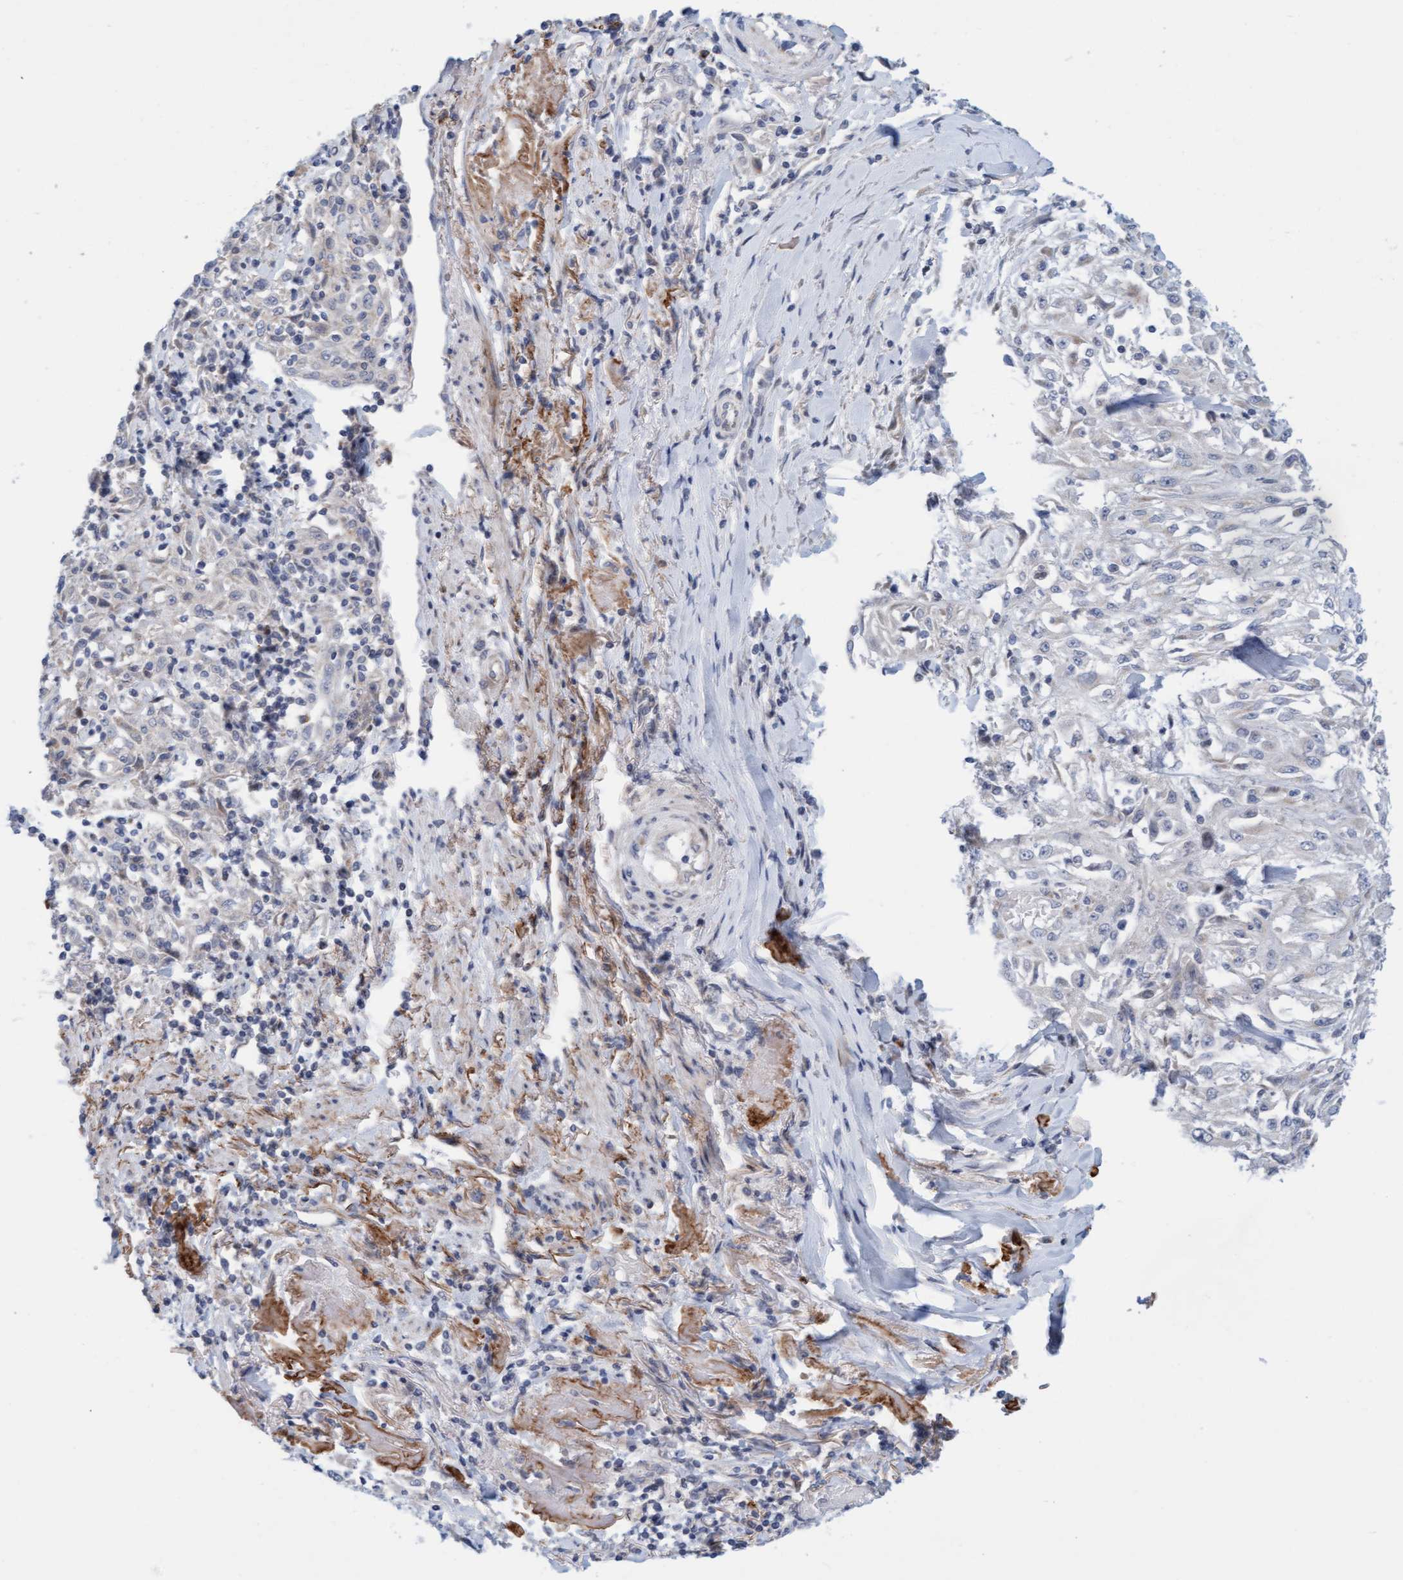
{"staining": {"intensity": "negative", "quantity": "none", "location": "none"}, "tissue": "skin cancer", "cell_type": "Tumor cells", "image_type": "cancer", "snomed": [{"axis": "morphology", "description": "Squamous cell carcinoma, NOS"}, {"axis": "morphology", "description": "Squamous cell carcinoma, metastatic, NOS"}, {"axis": "topography", "description": "Skin"}, {"axis": "topography", "description": "Lymph node"}], "caption": "IHC image of neoplastic tissue: squamous cell carcinoma (skin) stained with DAB reveals no significant protein positivity in tumor cells.", "gene": "ZC3H3", "patient": {"sex": "male", "age": 75}}